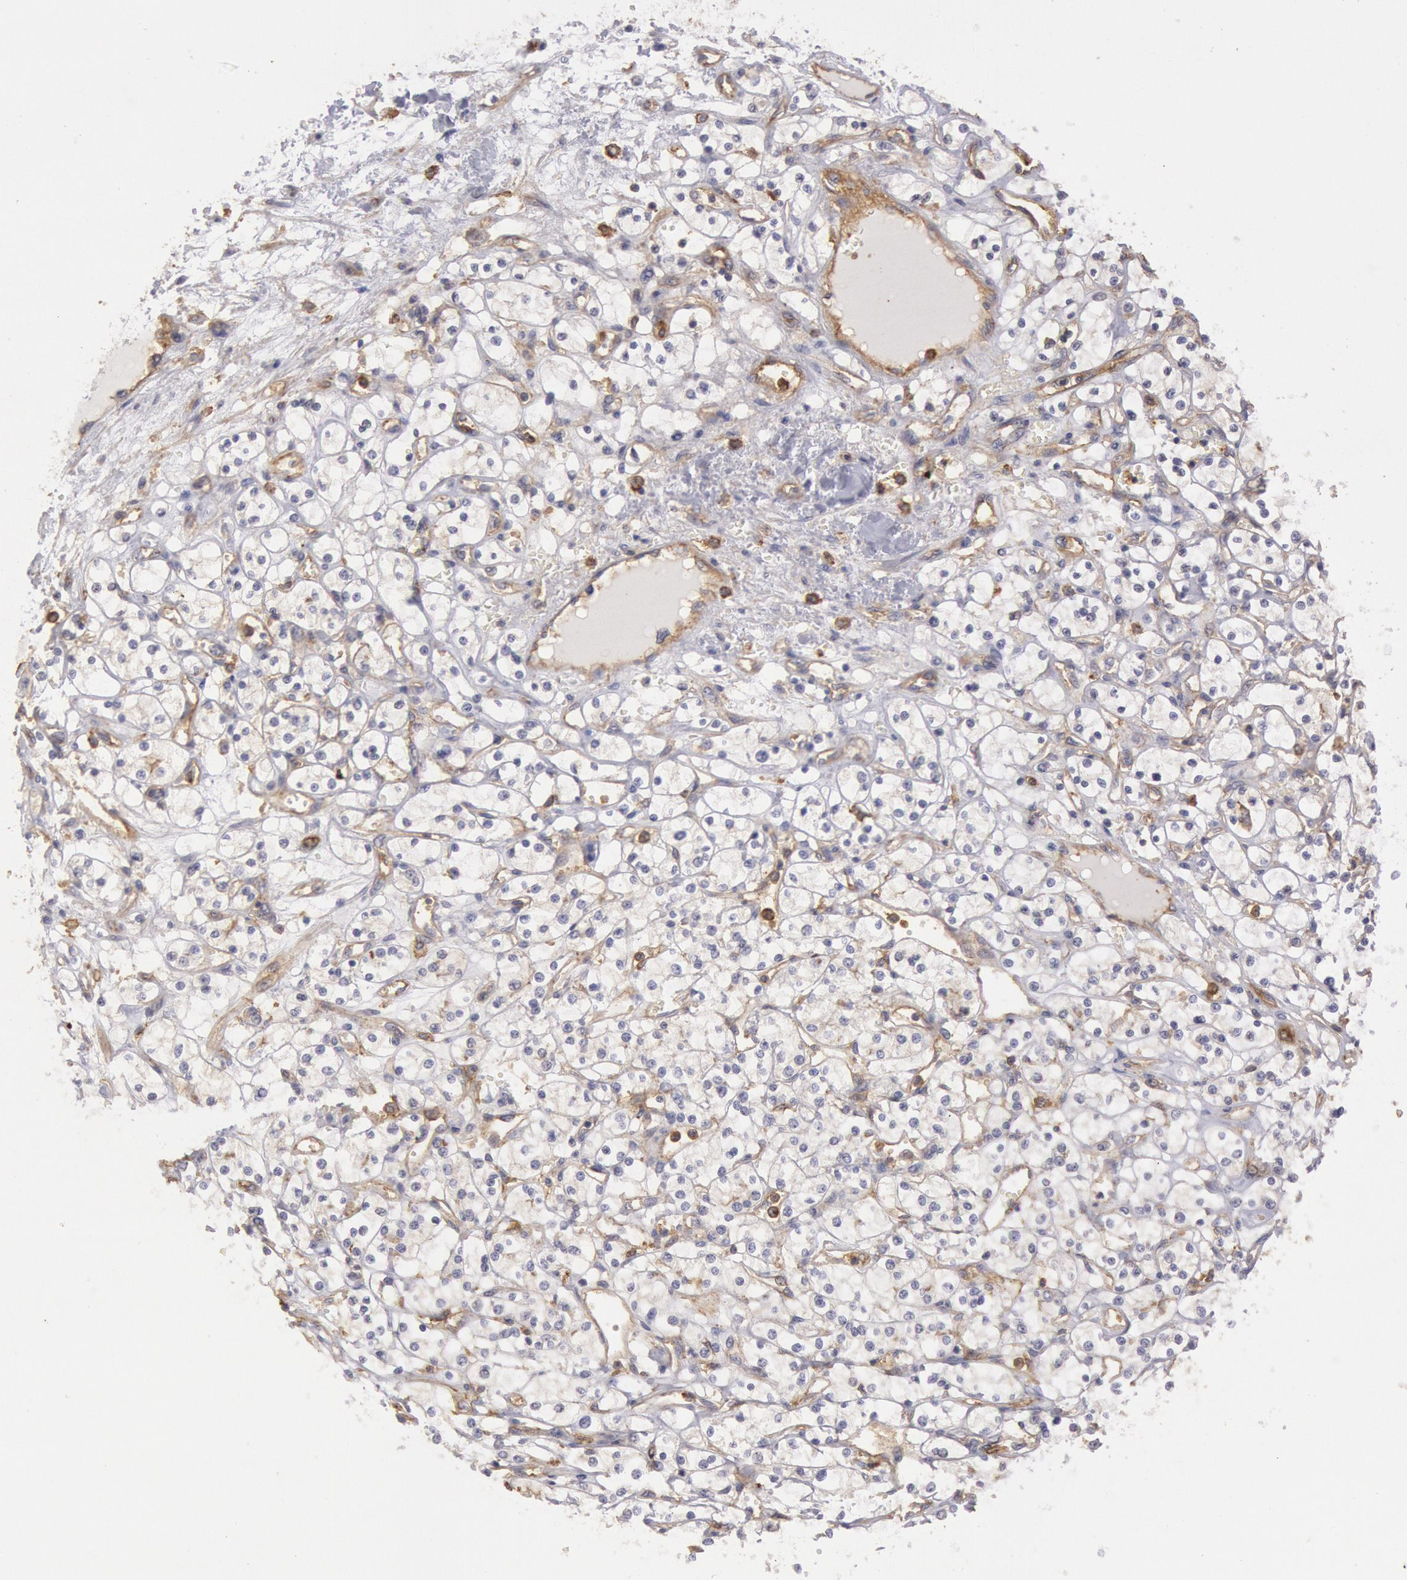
{"staining": {"intensity": "weak", "quantity": "<25%", "location": "cytoplasmic/membranous"}, "tissue": "renal cancer", "cell_type": "Tumor cells", "image_type": "cancer", "snomed": [{"axis": "morphology", "description": "Adenocarcinoma, NOS"}, {"axis": "topography", "description": "Kidney"}], "caption": "The immunohistochemistry (IHC) image has no significant positivity in tumor cells of renal cancer (adenocarcinoma) tissue.", "gene": "SNAP23", "patient": {"sex": "male", "age": 61}}